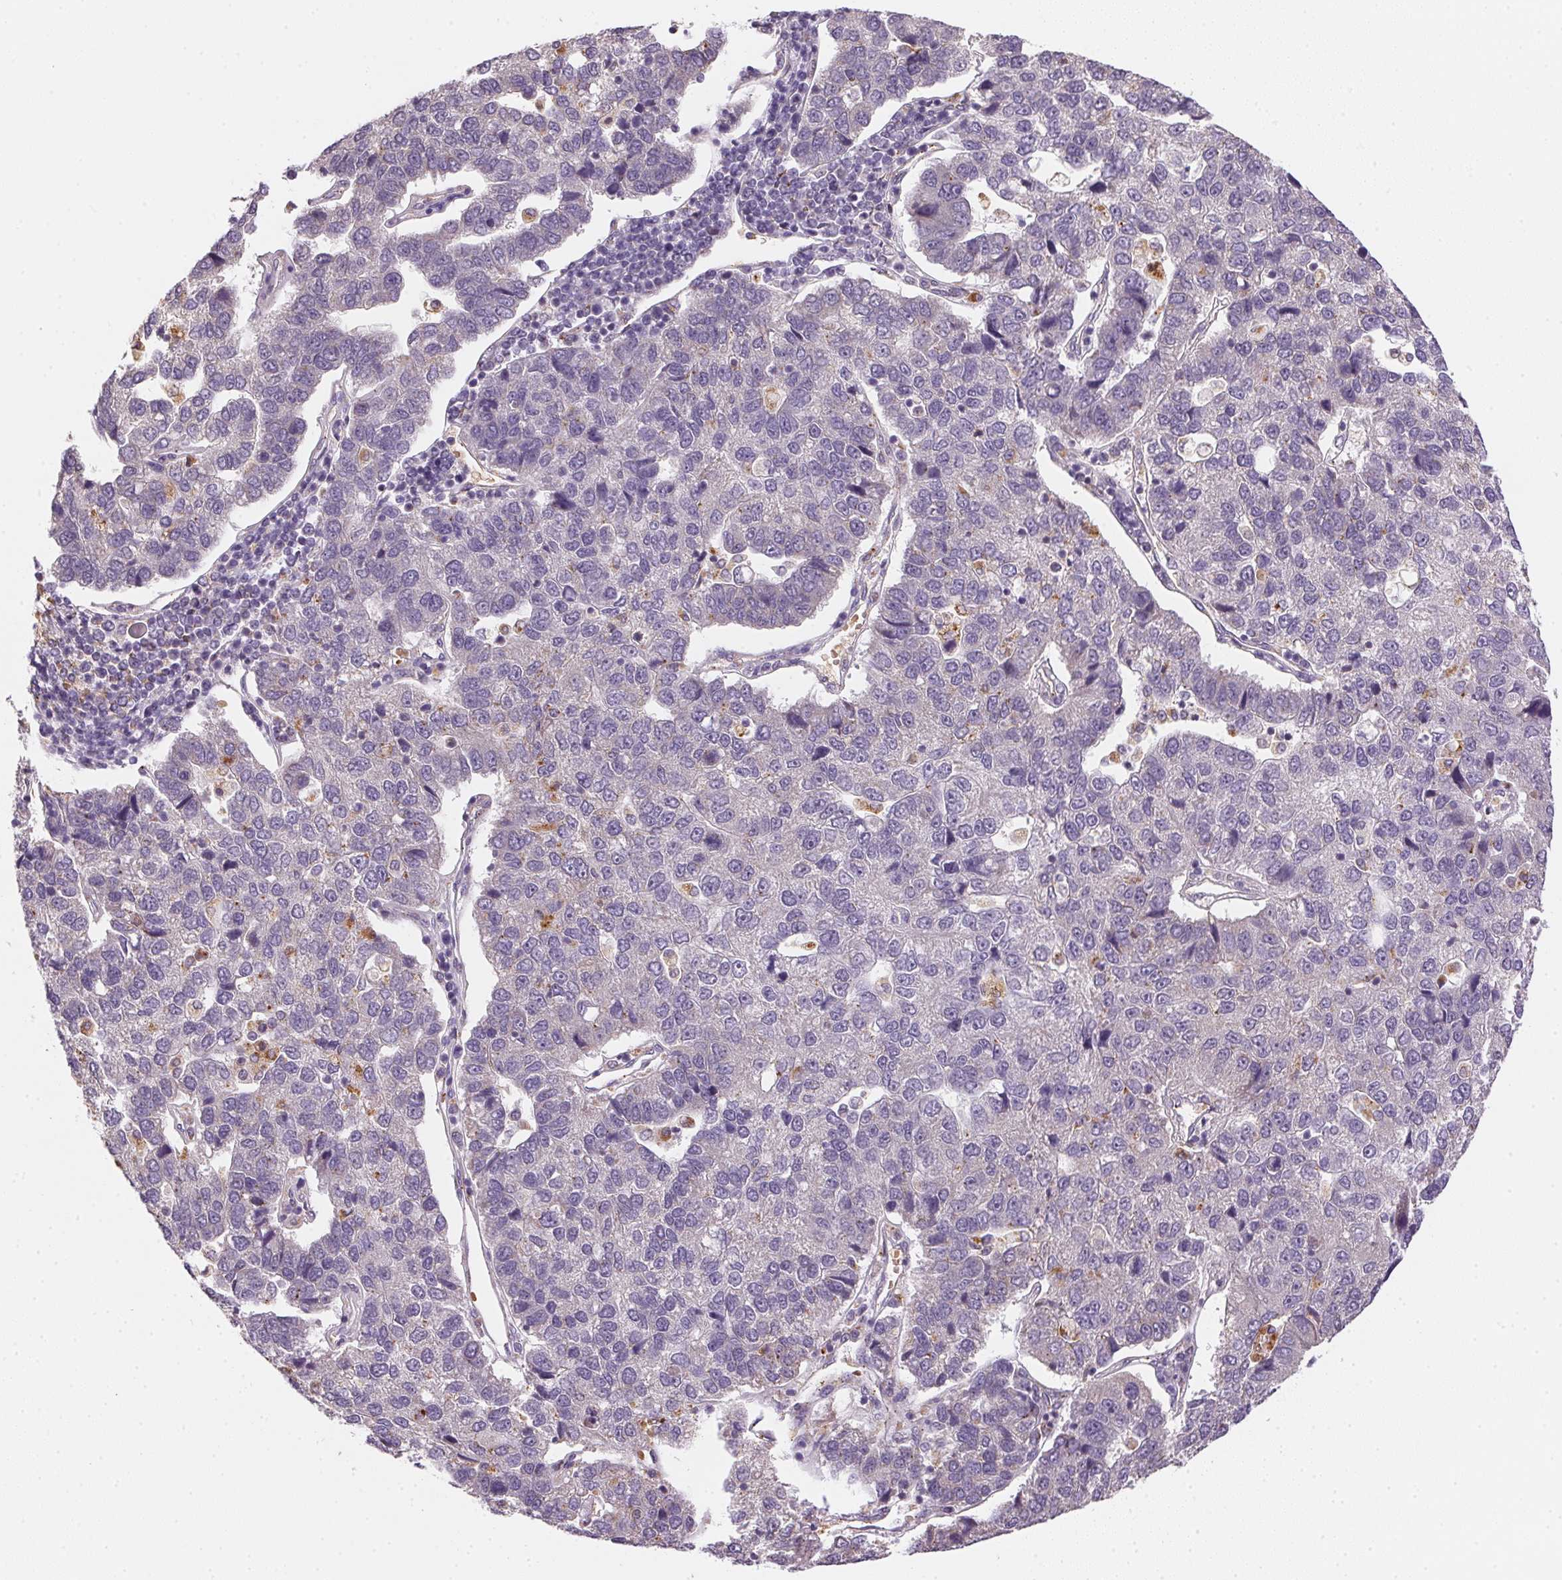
{"staining": {"intensity": "negative", "quantity": "none", "location": "none"}, "tissue": "pancreatic cancer", "cell_type": "Tumor cells", "image_type": "cancer", "snomed": [{"axis": "morphology", "description": "Adenocarcinoma, NOS"}, {"axis": "topography", "description": "Pancreas"}], "caption": "The immunohistochemistry photomicrograph has no significant expression in tumor cells of adenocarcinoma (pancreatic) tissue.", "gene": "METTL13", "patient": {"sex": "female", "age": 61}}